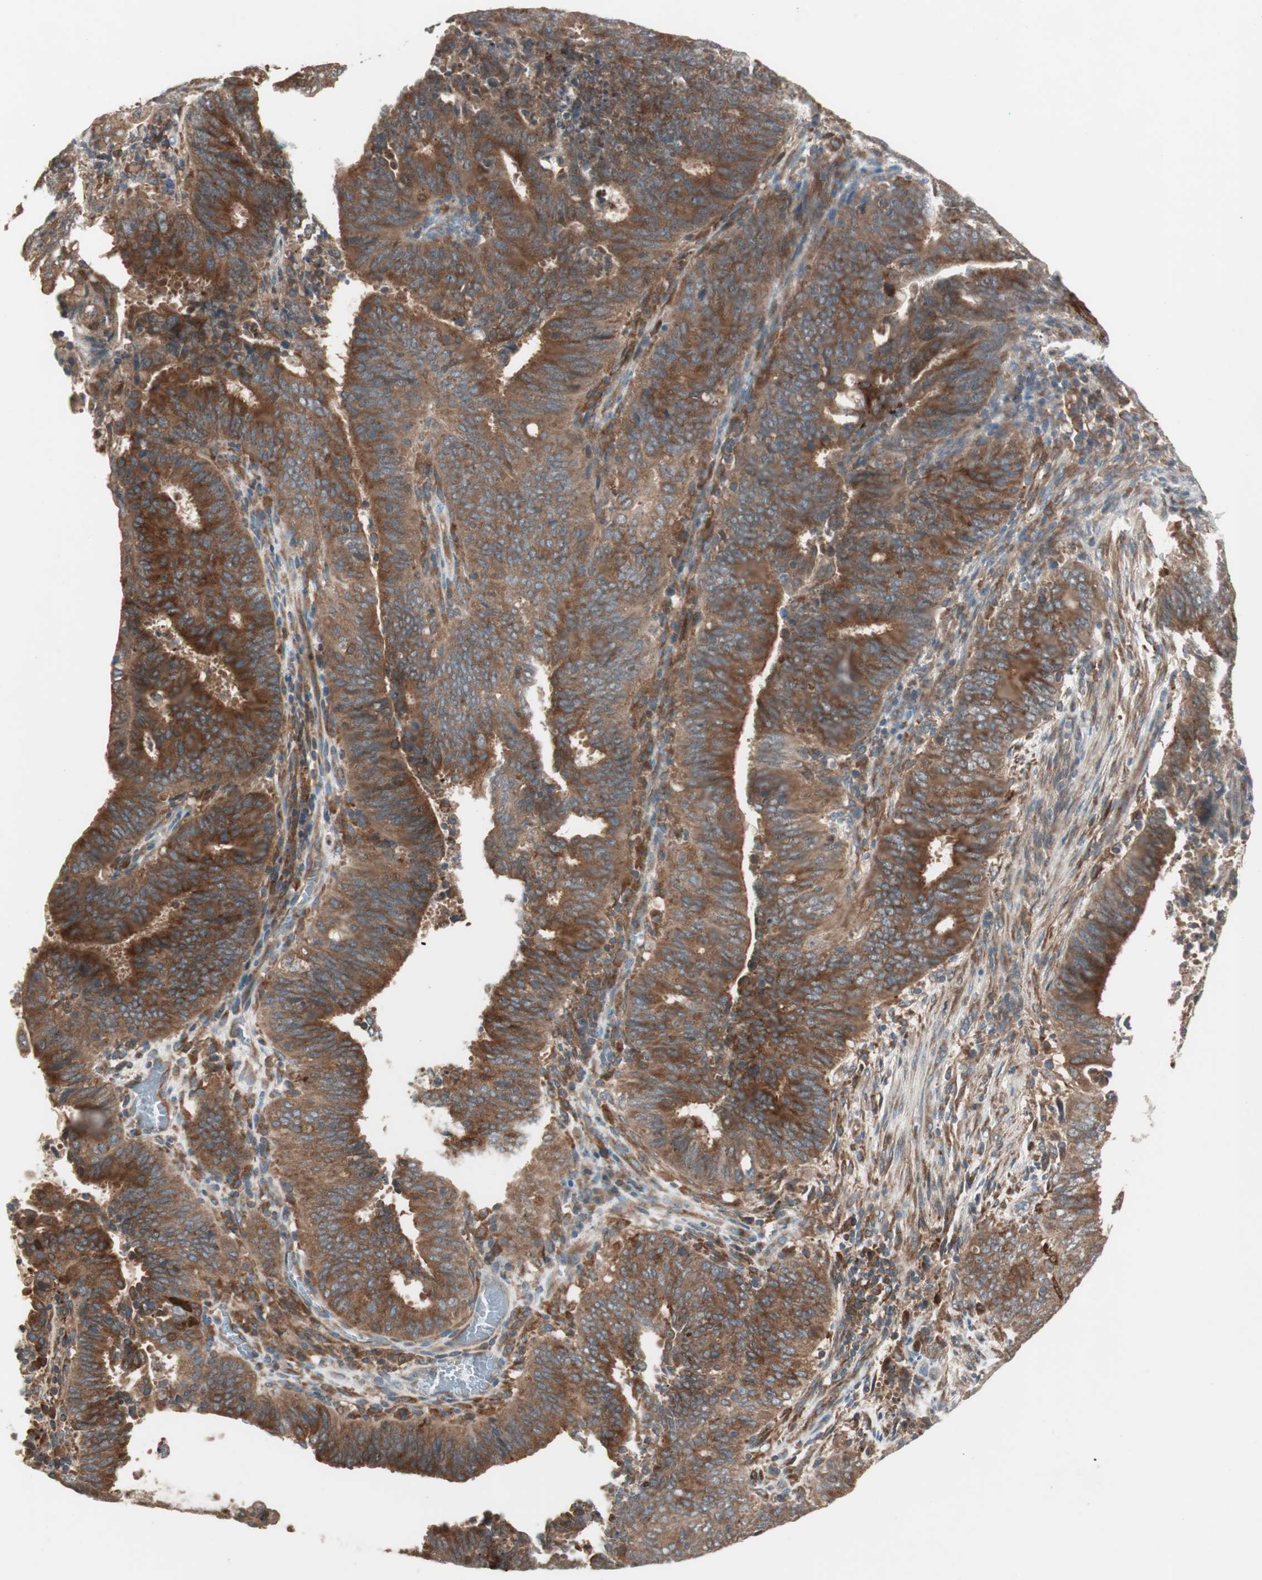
{"staining": {"intensity": "strong", "quantity": ">75%", "location": "cytoplasmic/membranous"}, "tissue": "cervical cancer", "cell_type": "Tumor cells", "image_type": "cancer", "snomed": [{"axis": "morphology", "description": "Adenocarcinoma, NOS"}, {"axis": "topography", "description": "Cervix"}], "caption": "Protein expression analysis of cervical cancer displays strong cytoplasmic/membranous positivity in about >75% of tumor cells.", "gene": "STAB1", "patient": {"sex": "female", "age": 44}}